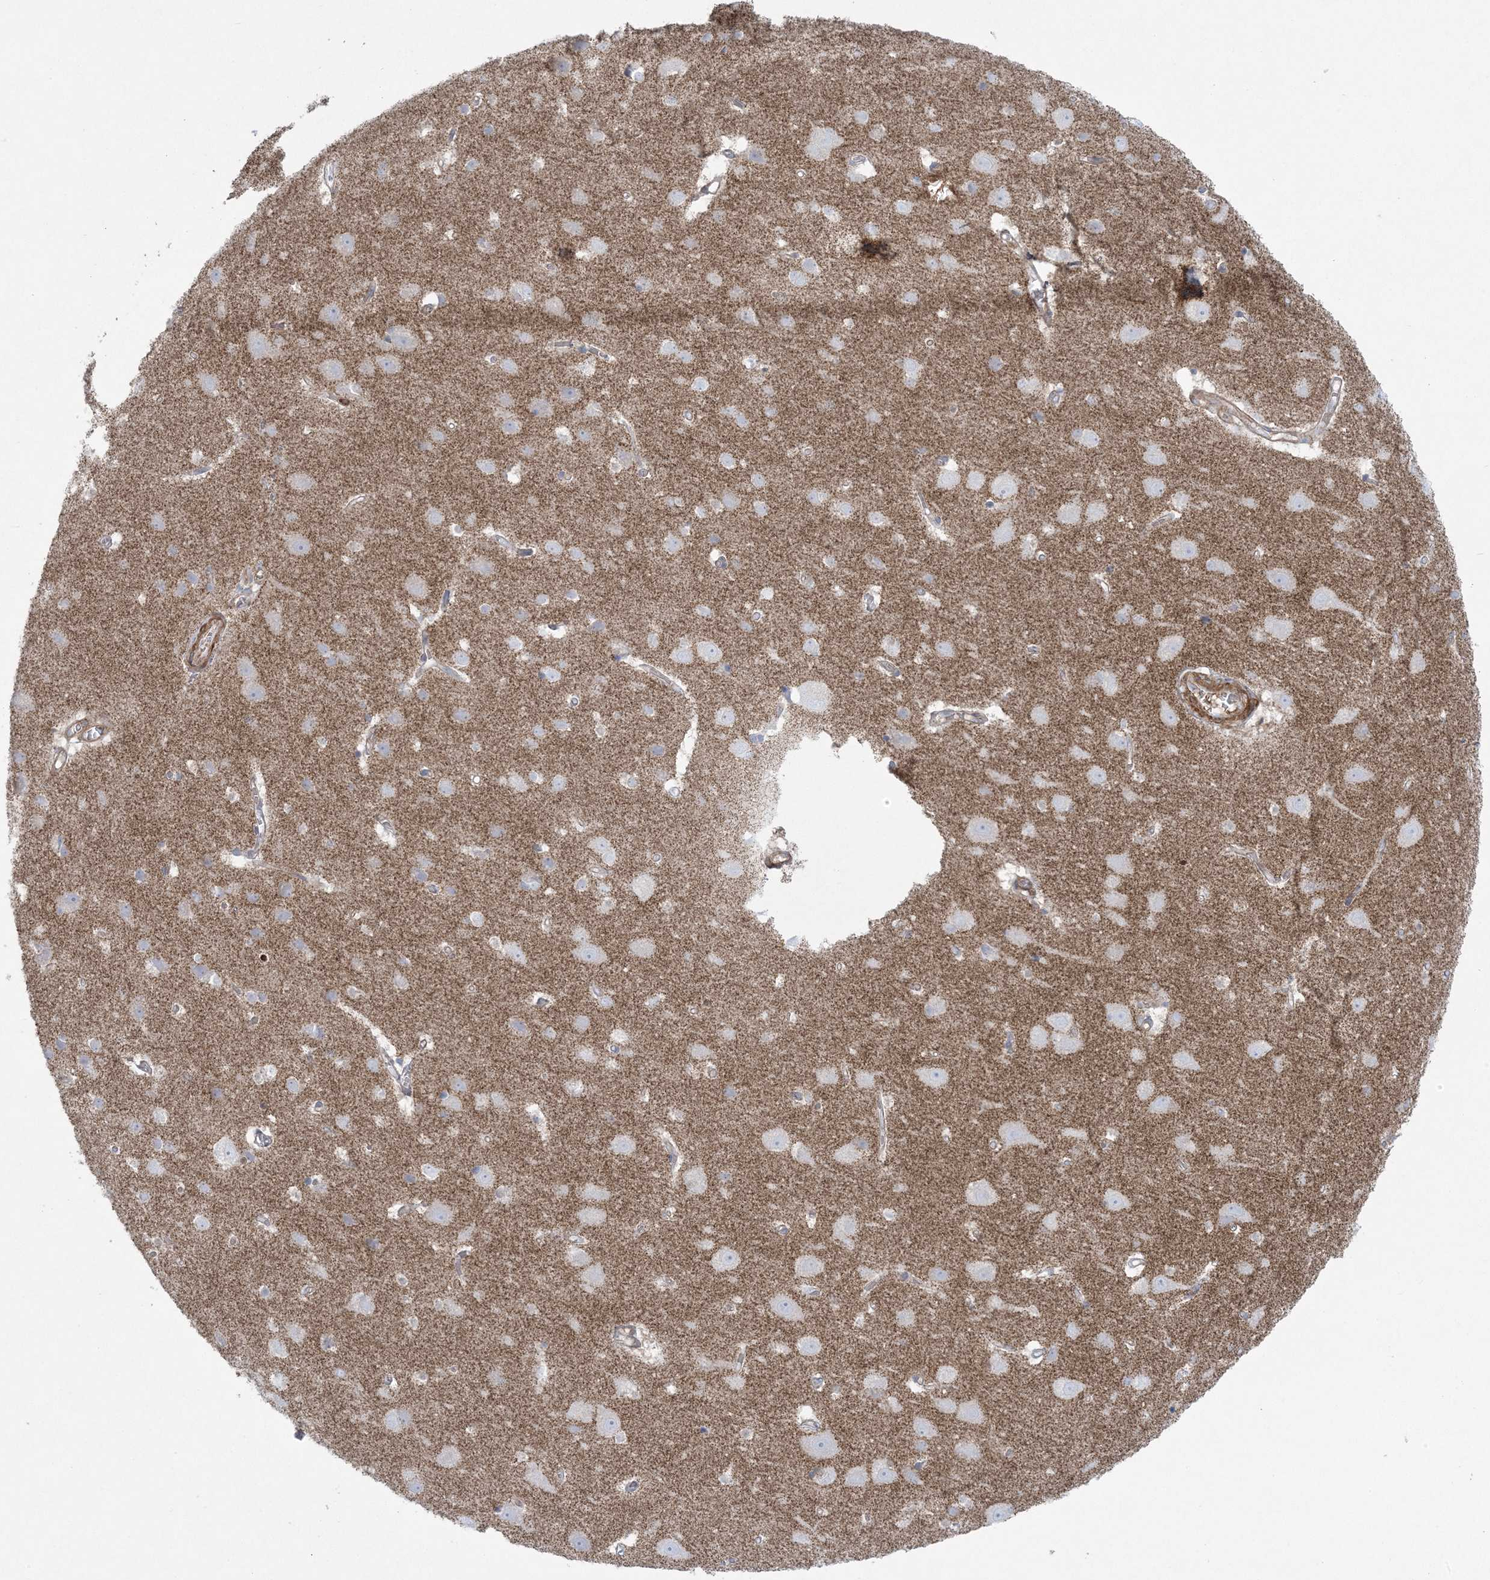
{"staining": {"intensity": "moderate", "quantity": "25%-75%", "location": "cytoplasmic/membranous"}, "tissue": "cerebral cortex", "cell_type": "Endothelial cells", "image_type": "normal", "snomed": [{"axis": "morphology", "description": "Normal tissue, NOS"}, {"axis": "topography", "description": "Cerebral cortex"}], "caption": "Immunohistochemistry image of normal cerebral cortex: cerebral cortex stained using IHC displays medium levels of moderate protein expression localized specifically in the cytoplasmic/membranous of endothelial cells, appearing as a cytoplasmic/membranous brown color.", "gene": "ARHGAP30", "patient": {"sex": "male", "age": 54}}